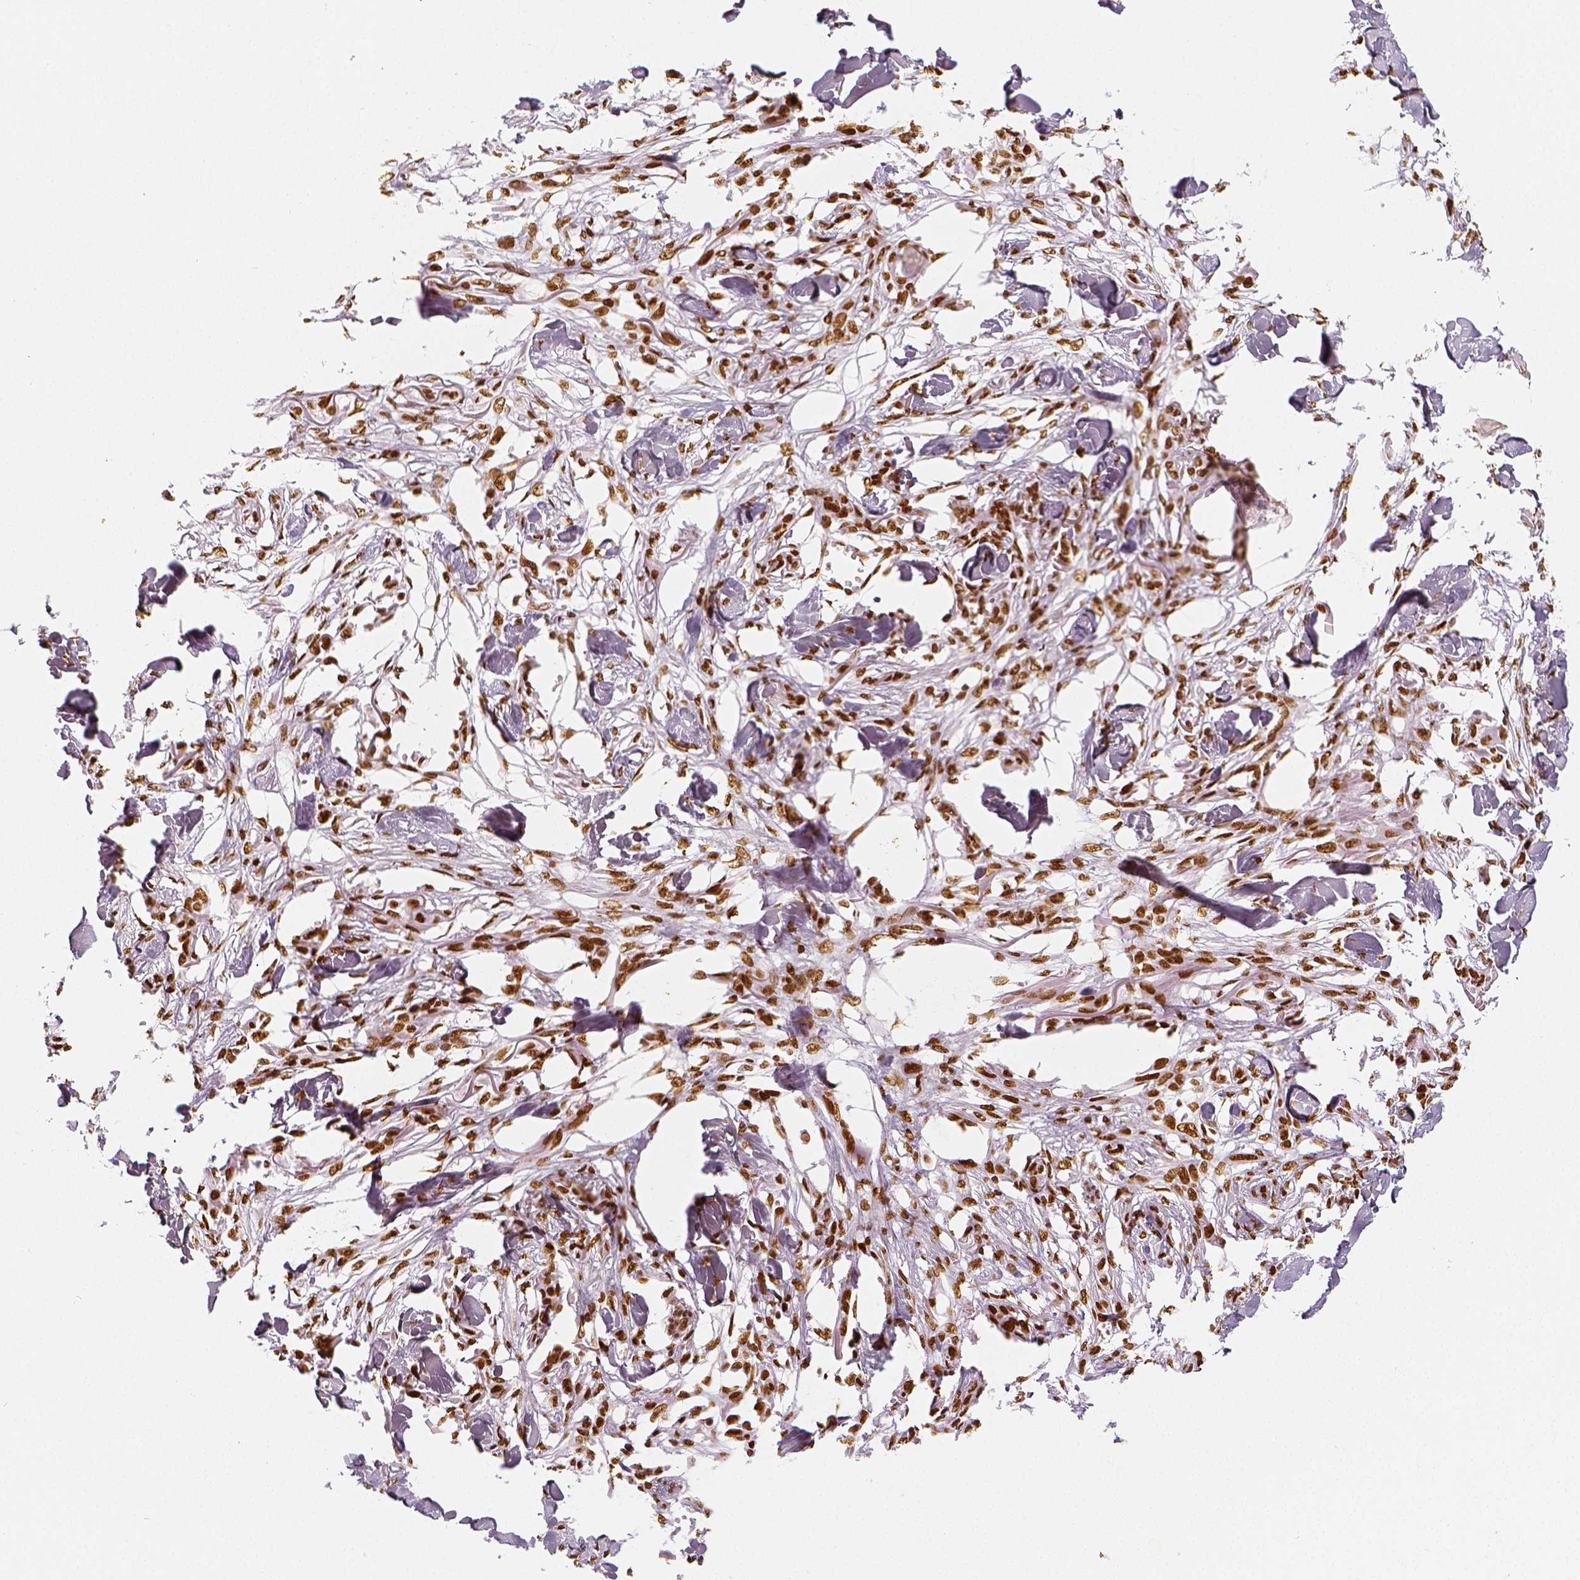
{"staining": {"intensity": "strong", "quantity": ">75%", "location": "nuclear"}, "tissue": "skin cancer", "cell_type": "Tumor cells", "image_type": "cancer", "snomed": [{"axis": "morphology", "description": "Squamous cell carcinoma, NOS"}, {"axis": "topography", "description": "Skin"}], "caption": "This is an image of immunohistochemistry (IHC) staining of squamous cell carcinoma (skin), which shows strong positivity in the nuclear of tumor cells.", "gene": "KDM5B", "patient": {"sex": "female", "age": 59}}